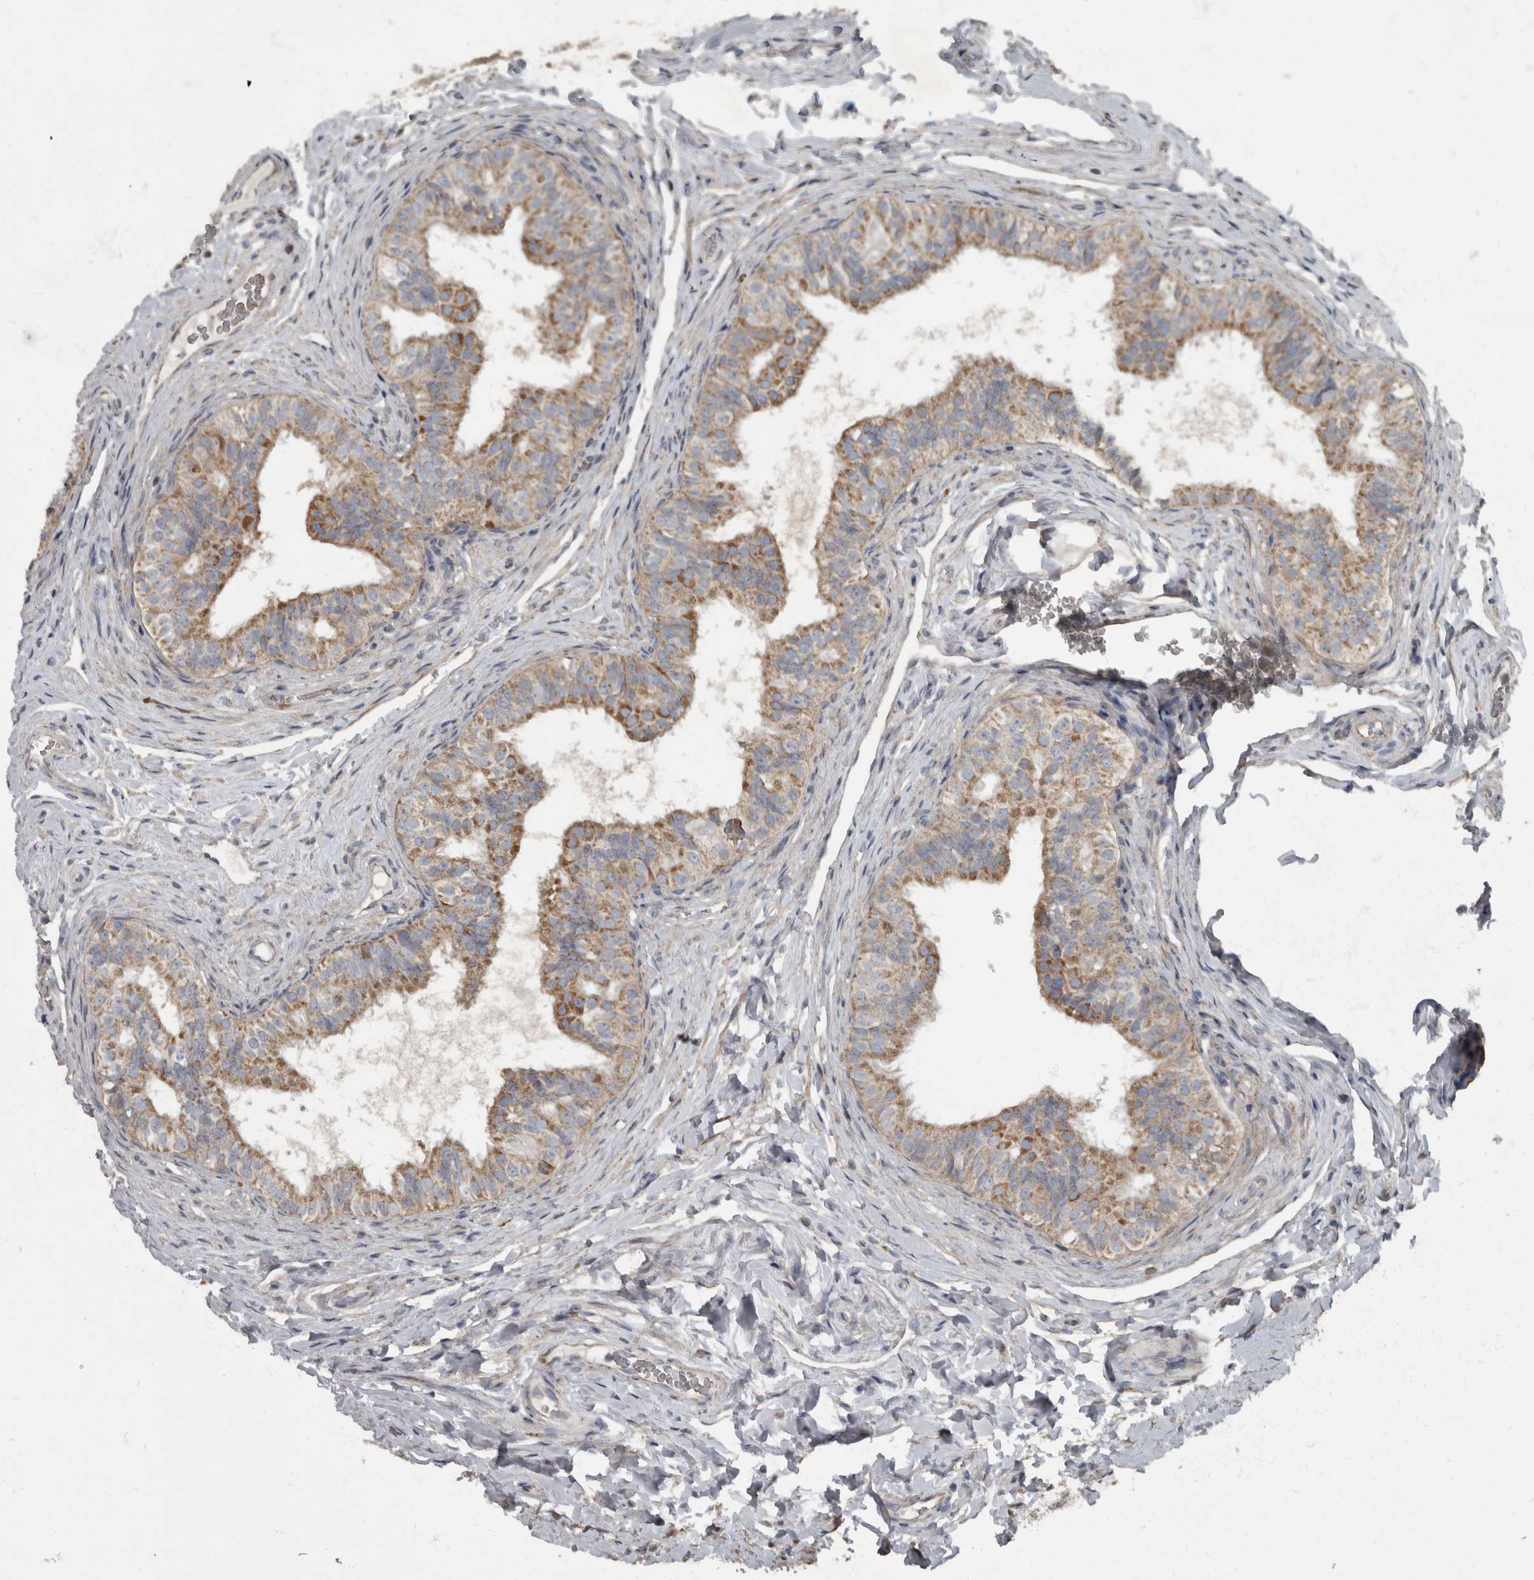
{"staining": {"intensity": "moderate", "quantity": "25%-75%", "location": "cytoplasmic/membranous"}, "tissue": "epididymis", "cell_type": "Glandular cells", "image_type": "normal", "snomed": [{"axis": "morphology", "description": "Normal tissue, NOS"}, {"axis": "topography", "description": "Epididymis"}], "caption": "The micrograph reveals immunohistochemical staining of normal epididymis. There is moderate cytoplasmic/membranous positivity is appreciated in approximately 25%-75% of glandular cells.", "gene": "RABGGTB", "patient": {"sex": "male", "age": 49}}